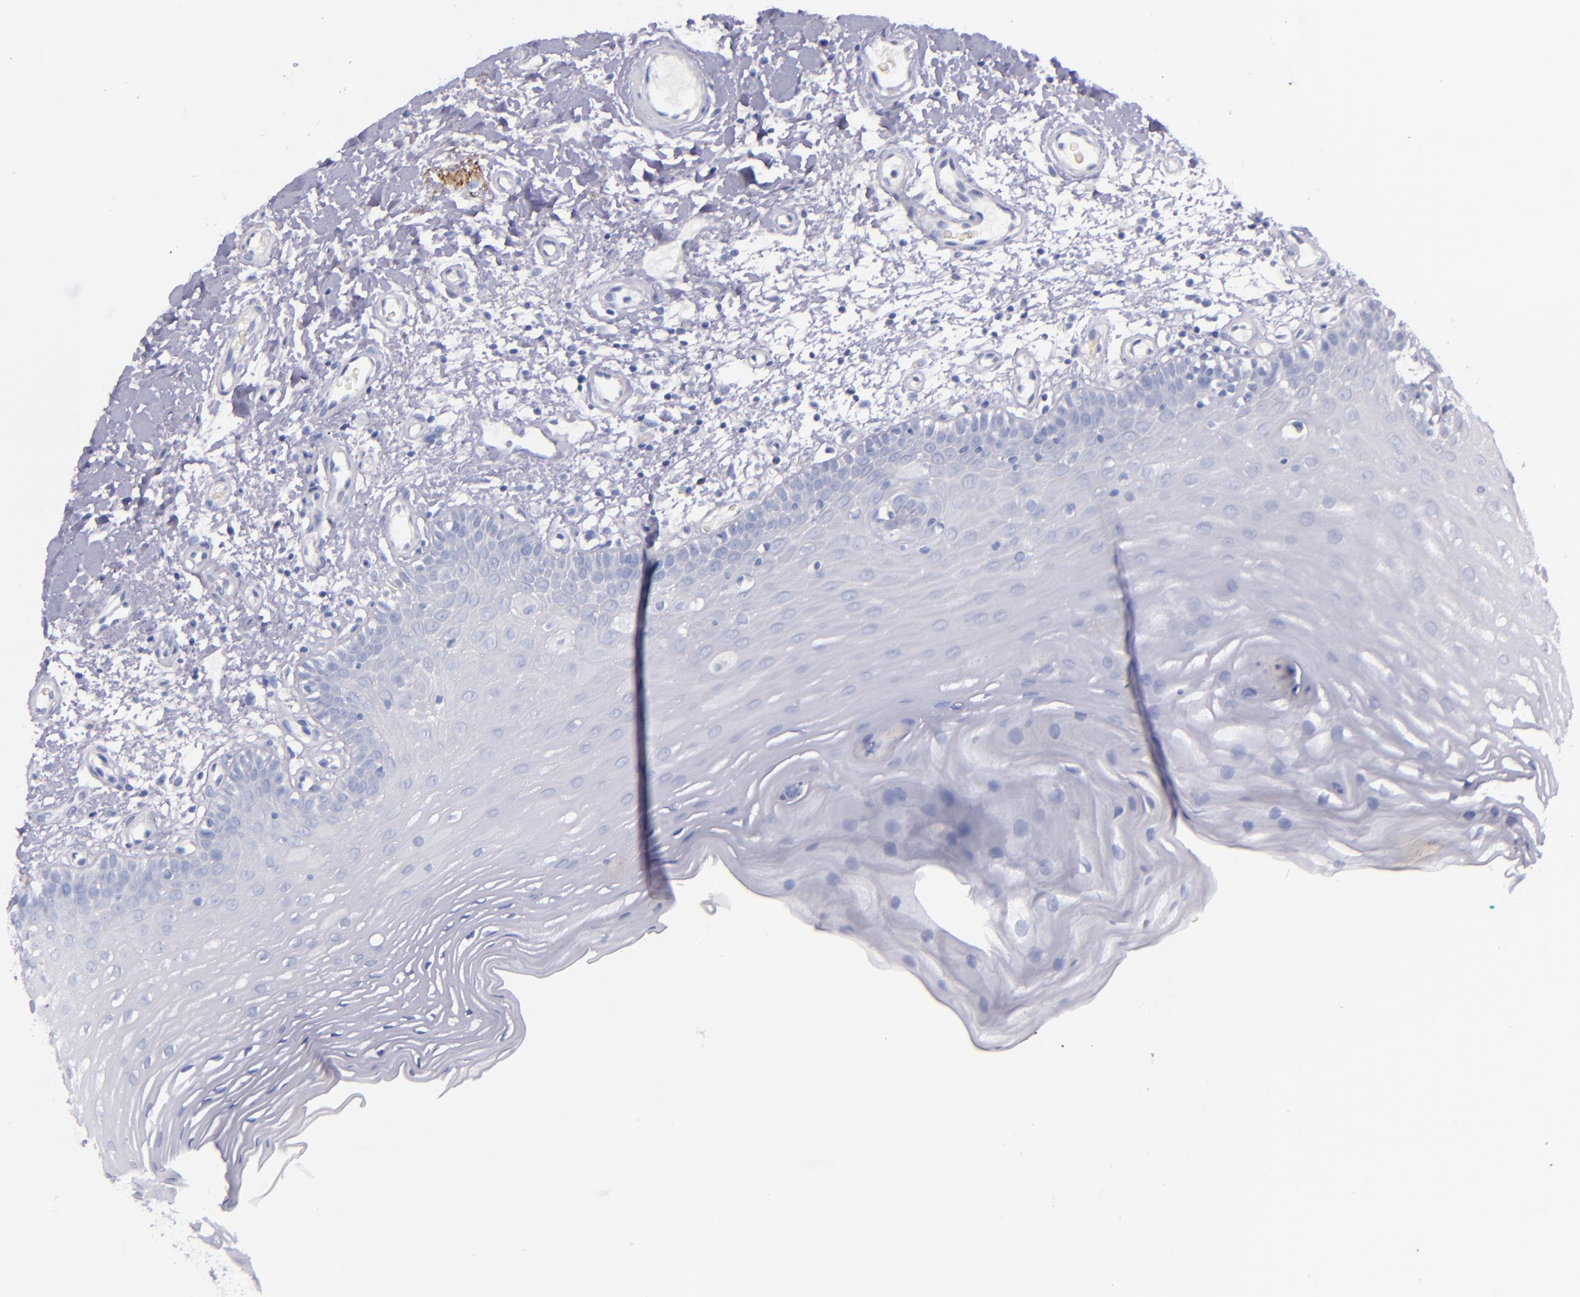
{"staining": {"intensity": "negative", "quantity": "none", "location": "none"}, "tissue": "oral mucosa", "cell_type": "Squamous epithelial cells", "image_type": "normal", "snomed": [{"axis": "morphology", "description": "Normal tissue, NOS"}, {"axis": "morphology", "description": "Squamous cell carcinoma, NOS"}, {"axis": "topography", "description": "Skeletal muscle"}, {"axis": "topography", "description": "Oral tissue"}, {"axis": "topography", "description": "Head-Neck"}], "caption": "An IHC photomicrograph of benign oral mucosa is shown. There is no staining in squamous epithelial cells of oral mucosa.", "gene": "LAG3", "patient": {"sex": "male", "age": 71}}